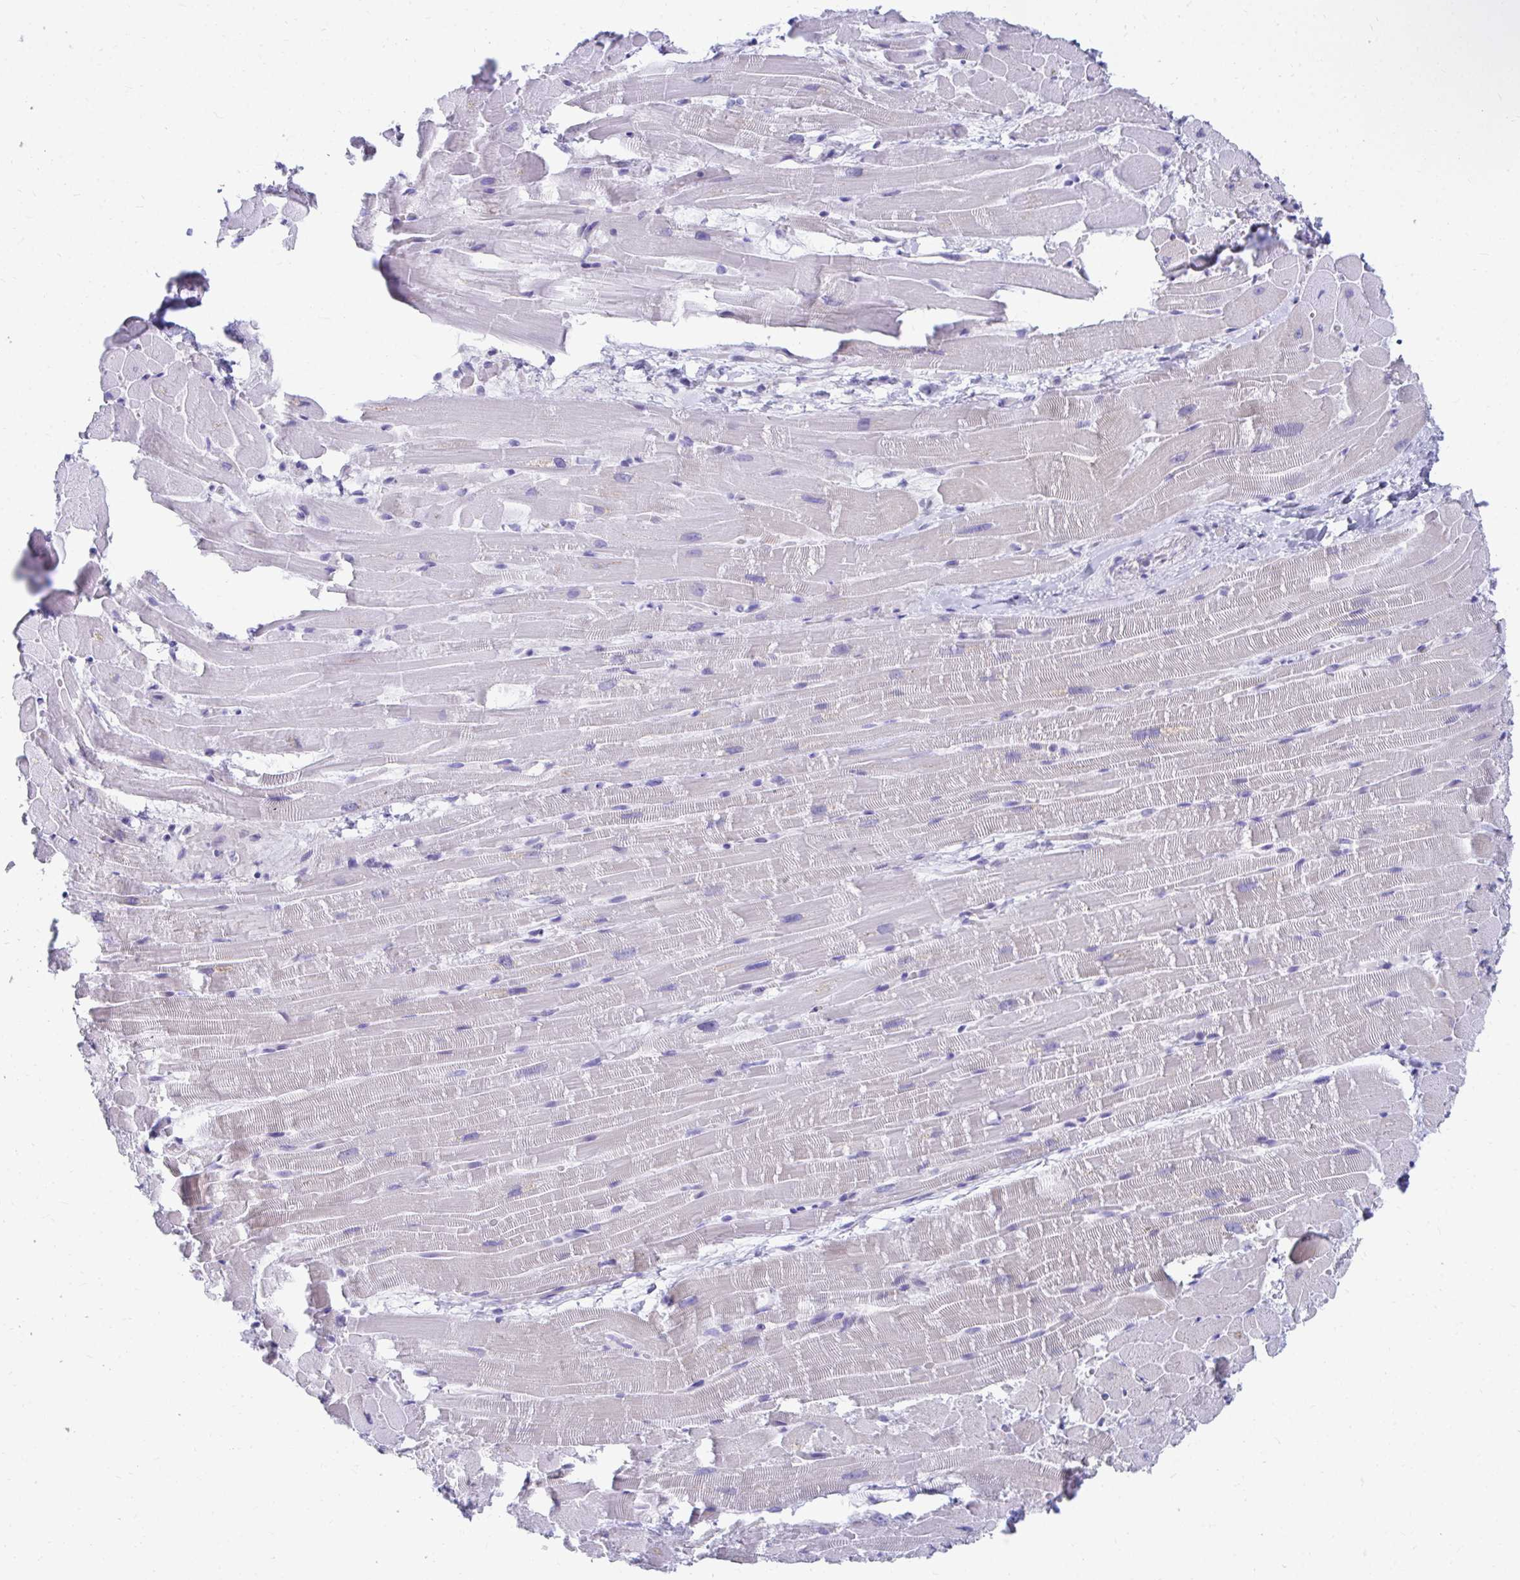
{"staining": {"intensity": "negative", "quantity": "none", "location": "none"}, "tissue": "heart muscle", "cell_type": "Cardiomyocytes", "image_type": "normal", "snomed": [{"axis": "morphology", "description": "Normal tissue, NOS"}, {"axis": "topography", "description": "Heart"}], "caption": "Immunohistochemistry image of unremarkable heart muscle: human heart muscle stained with DAB (3,3'-diaminobenzidine) exhibits no significant protein positivity in cardiomyocytes. (Brightfield microscopy of DAB (3,3'-diaminobenzidine) IHC at high magnification).", "gene": "C19orf81", "patient": {"sex": "male", "age": 37}}